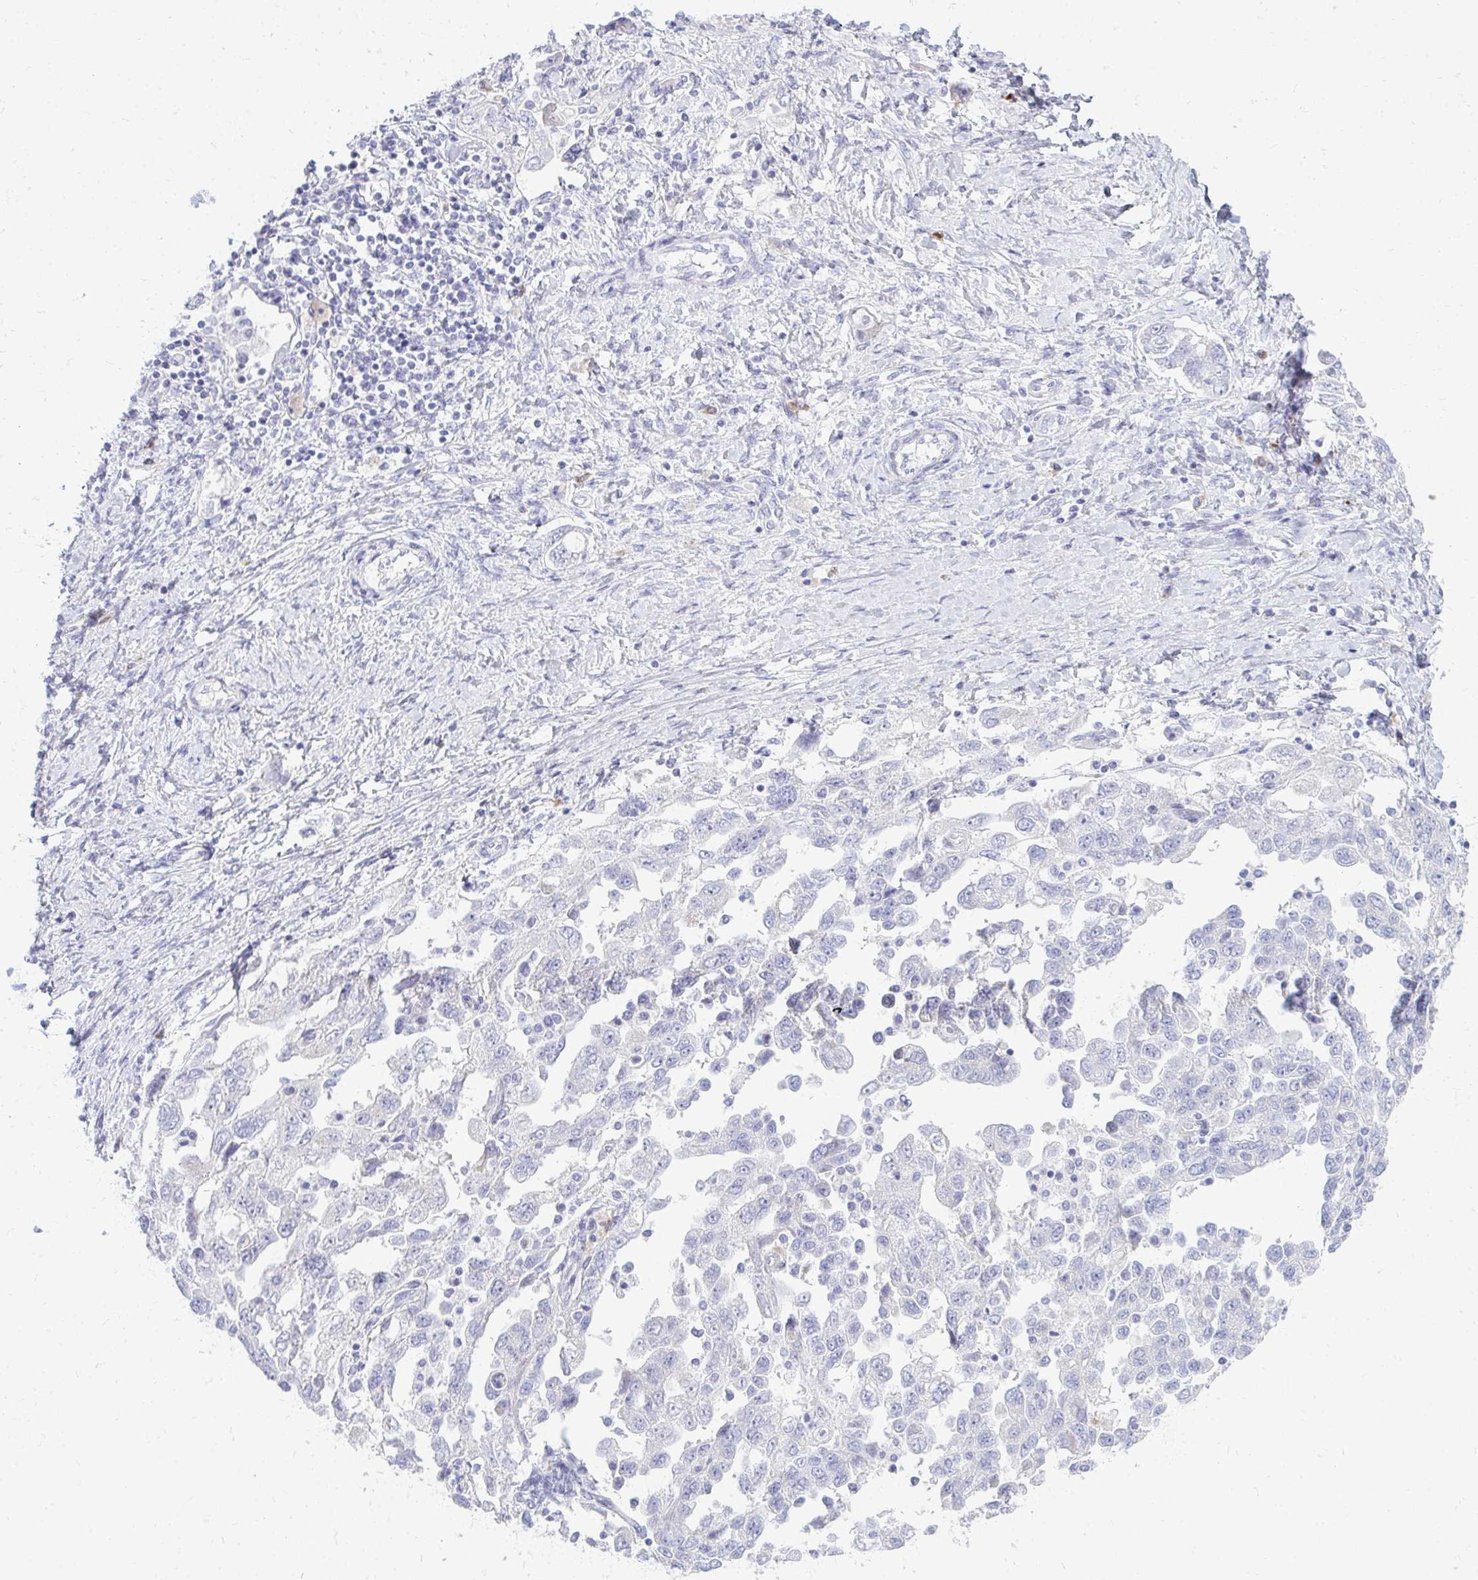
{"staining": {"intensity": "negative", "quantity": "none", "location": "none"}, "tissue": "ovarian cancer", "cell_type": "Tumor cells", "image_type": "cancer", "snomed": [{"axis": "morphology", "description": "Carcinoma, NOS"}, {"axis": "morphology", "description": "Cystadenocarcinoma, serous, NOS"}, {"axis": "topography", "description": "Ovary"}], "caption": "Human serous cystadenocarcinoma (ovarian) stained for a protein using immunohistochemistry demonstrates no expression in tumor cells.", "gene": "TSPEAR", "patient": {"sex": "female", "age": 69}}